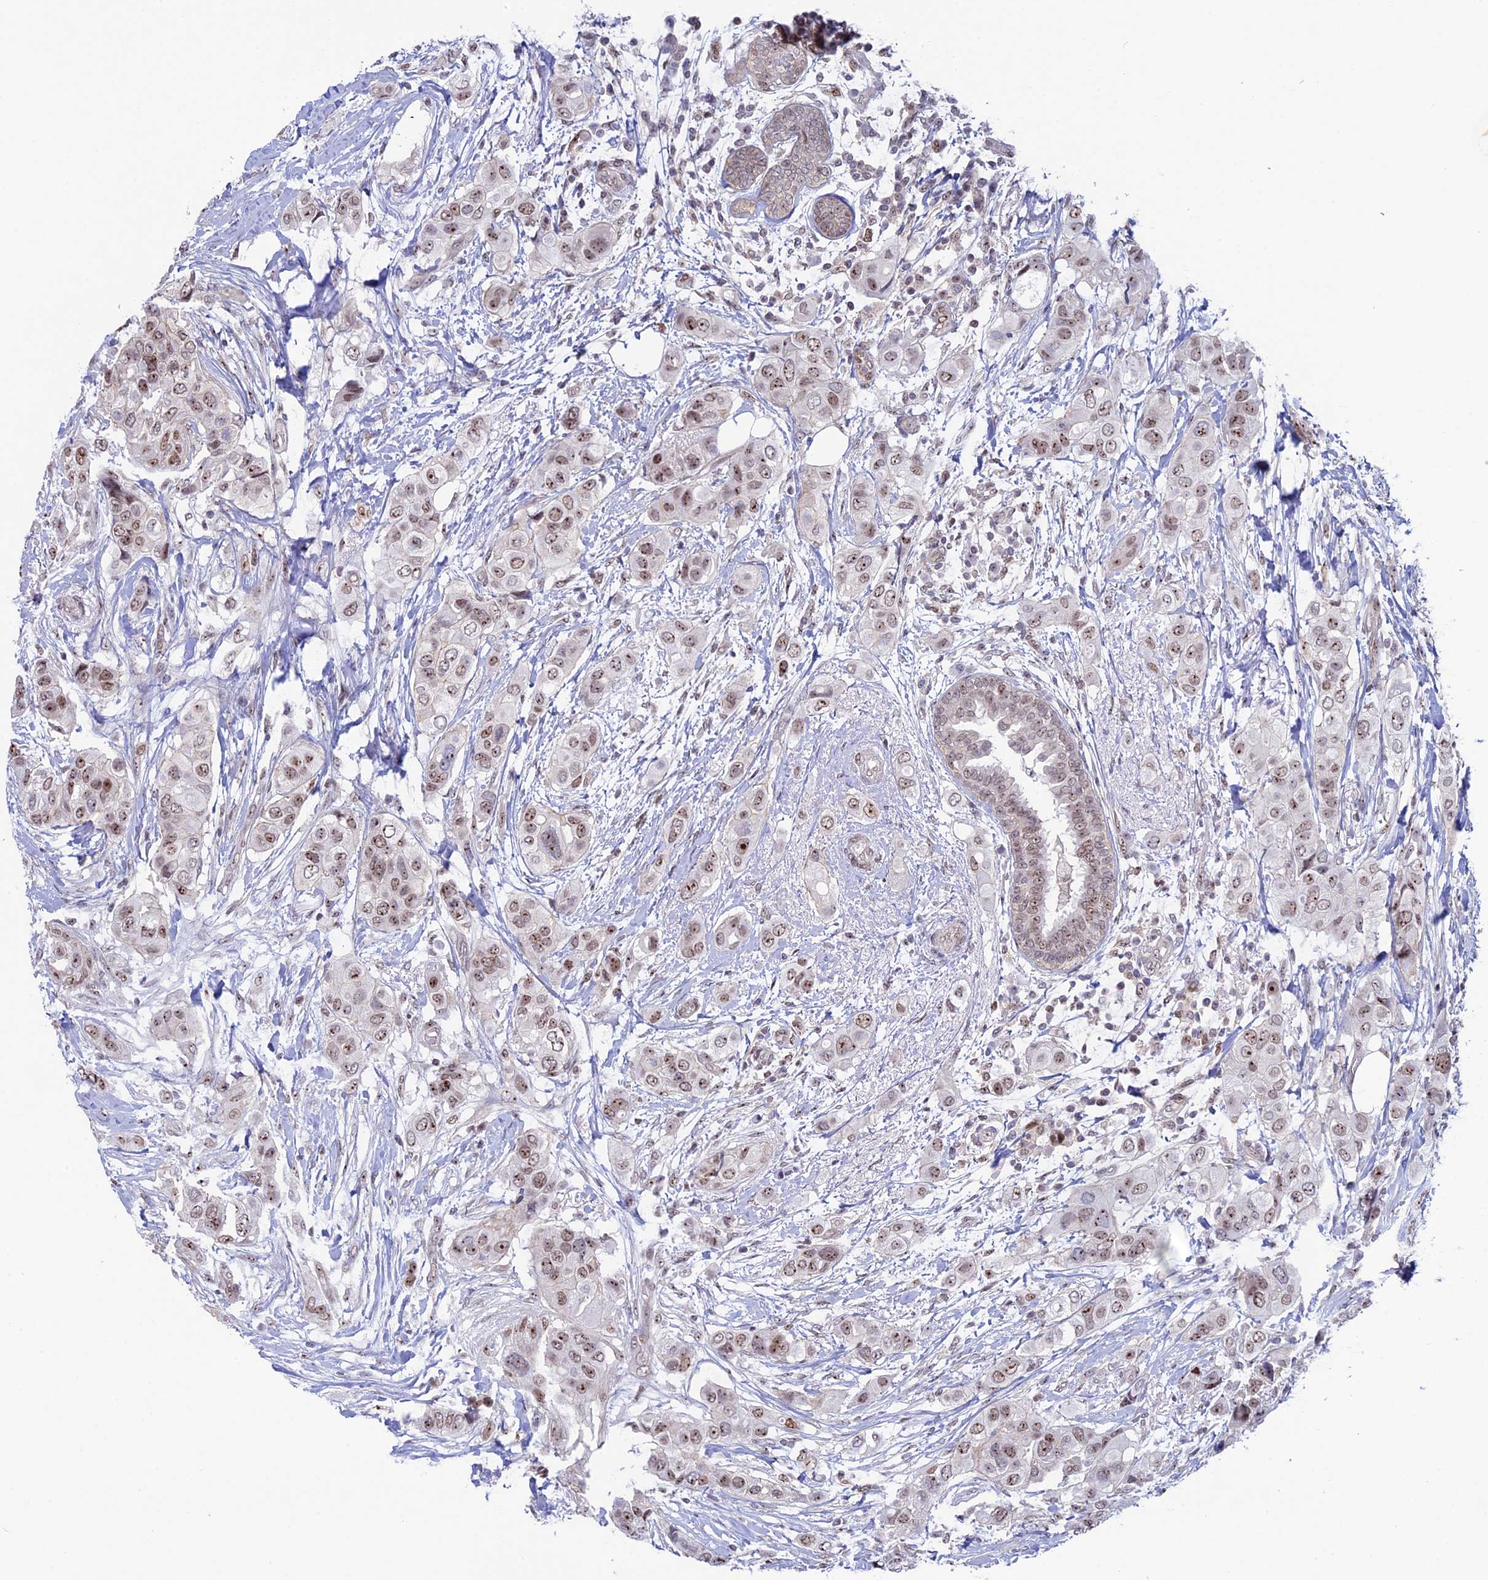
{"staining": {"intensity": "moderate", "quantity": ">75%", "location": "nuclear"}, "tissue": "breast cancer", "cell_type": "Tumor cells", "image_type": "cancer", "snomed": [{"axis": "morphology", "description": "Lobular carcinoma"}, {"axis": "topography", "description": "Breast"}], "caption": "Immunohistochemical staining of human breast cancer (lobular carcinoma) displays medium levels of moderate nuclear staining in about >75% of tumor cells.", "gene": "CCDC86", "patient": {"sex": "female", "age": 51}}